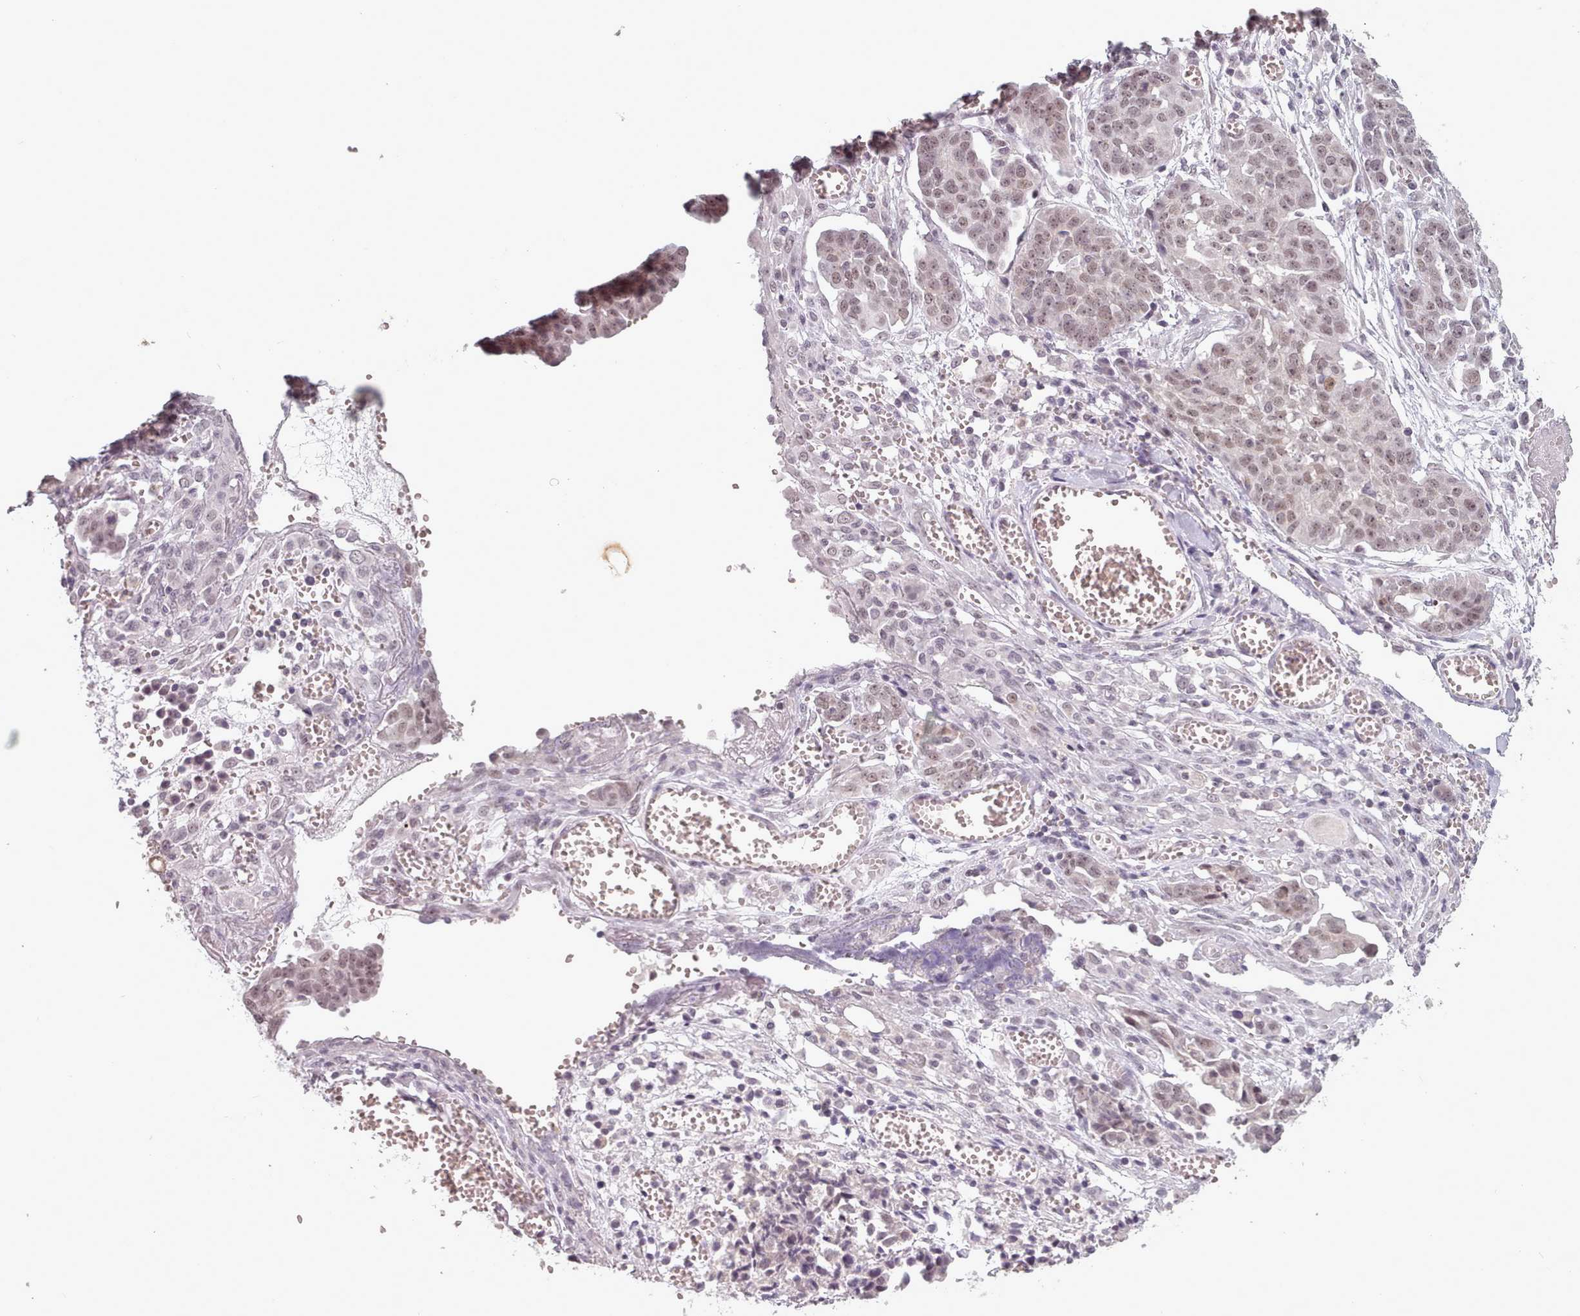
{"staining": {"intensity": "weak", "quantity": ">75%", "location": "nuclear"}, "tissue": "ovarian cancer", "cell_type": "Tumor cells", "image_type": "cancer", "snomed": [{"axis": "morphology", "description": "Cystadenocarcinoma, serous, NOS"}, {"axis": "topography", "description": "Soft tissue"}, {"axis": "topography", "description": "Ovary"}], "caption": "Serous cystadenocarcinoma (ovarian) stained for a protein demonstrates weak nuclear positivity in tumor cells.", "gene": "SRSF9", "patient": {"sex": "female", "age": 57}}